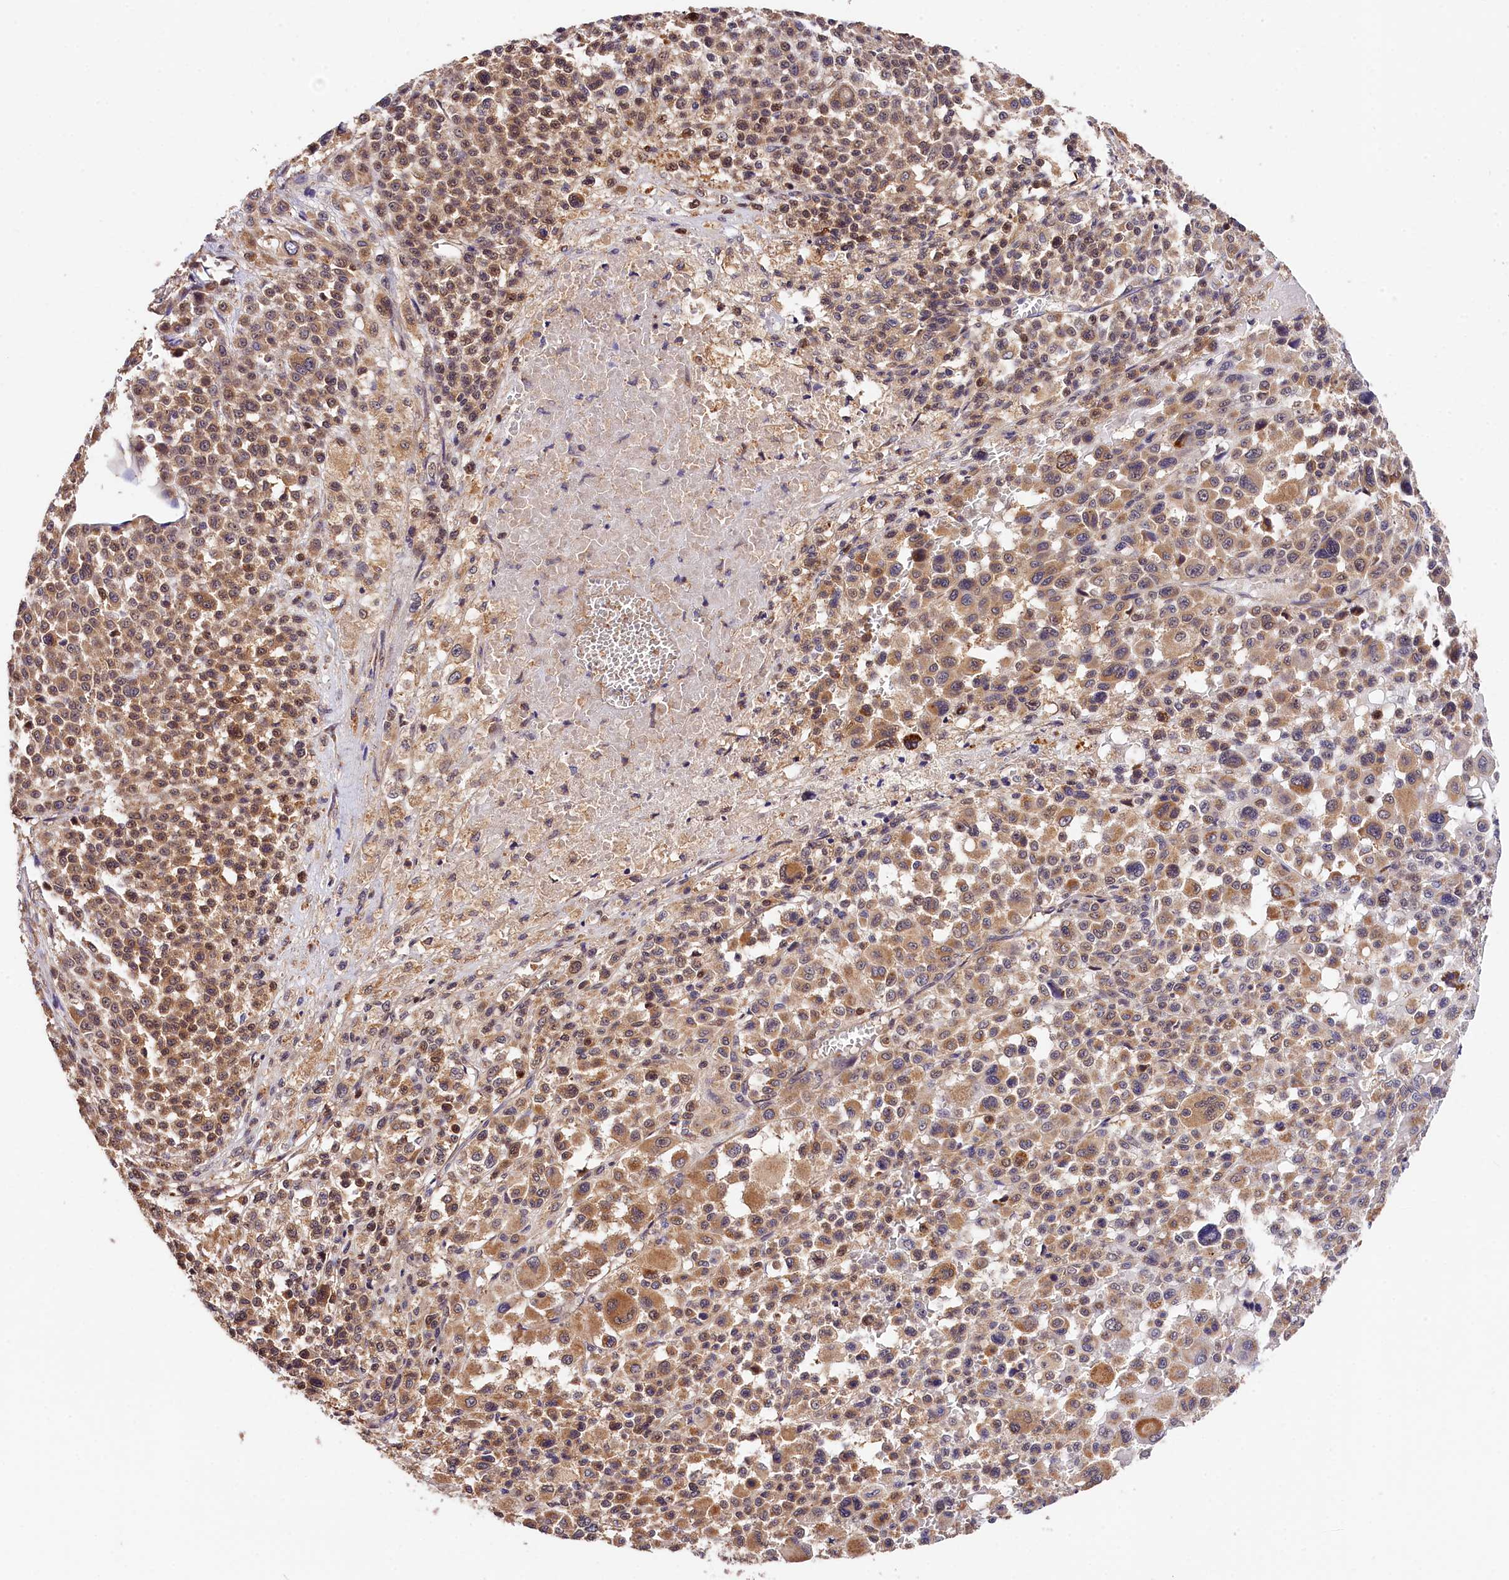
{"staining": {"intensity": "moderate", "quantity": ">75%", "location": "cytoplasmic/membranous"}, "tissue": "melanoma", "cell_type": "Tumor cells", "image_type": "cancer", "snomed": [{"axis": "morphology", "description": "Malignant melanoma, Metastatic site"}, {"axis": "topography", "description": "Skin"}], "caption": "IHC of human malignant melanoma (metastatic site) exhibits medium levels of moderate cytoplasmic/membranous positivity in approximately >75% of tumor cells.", "gene": "KPTN", "patient": {"sex": "female", "age": 74}}